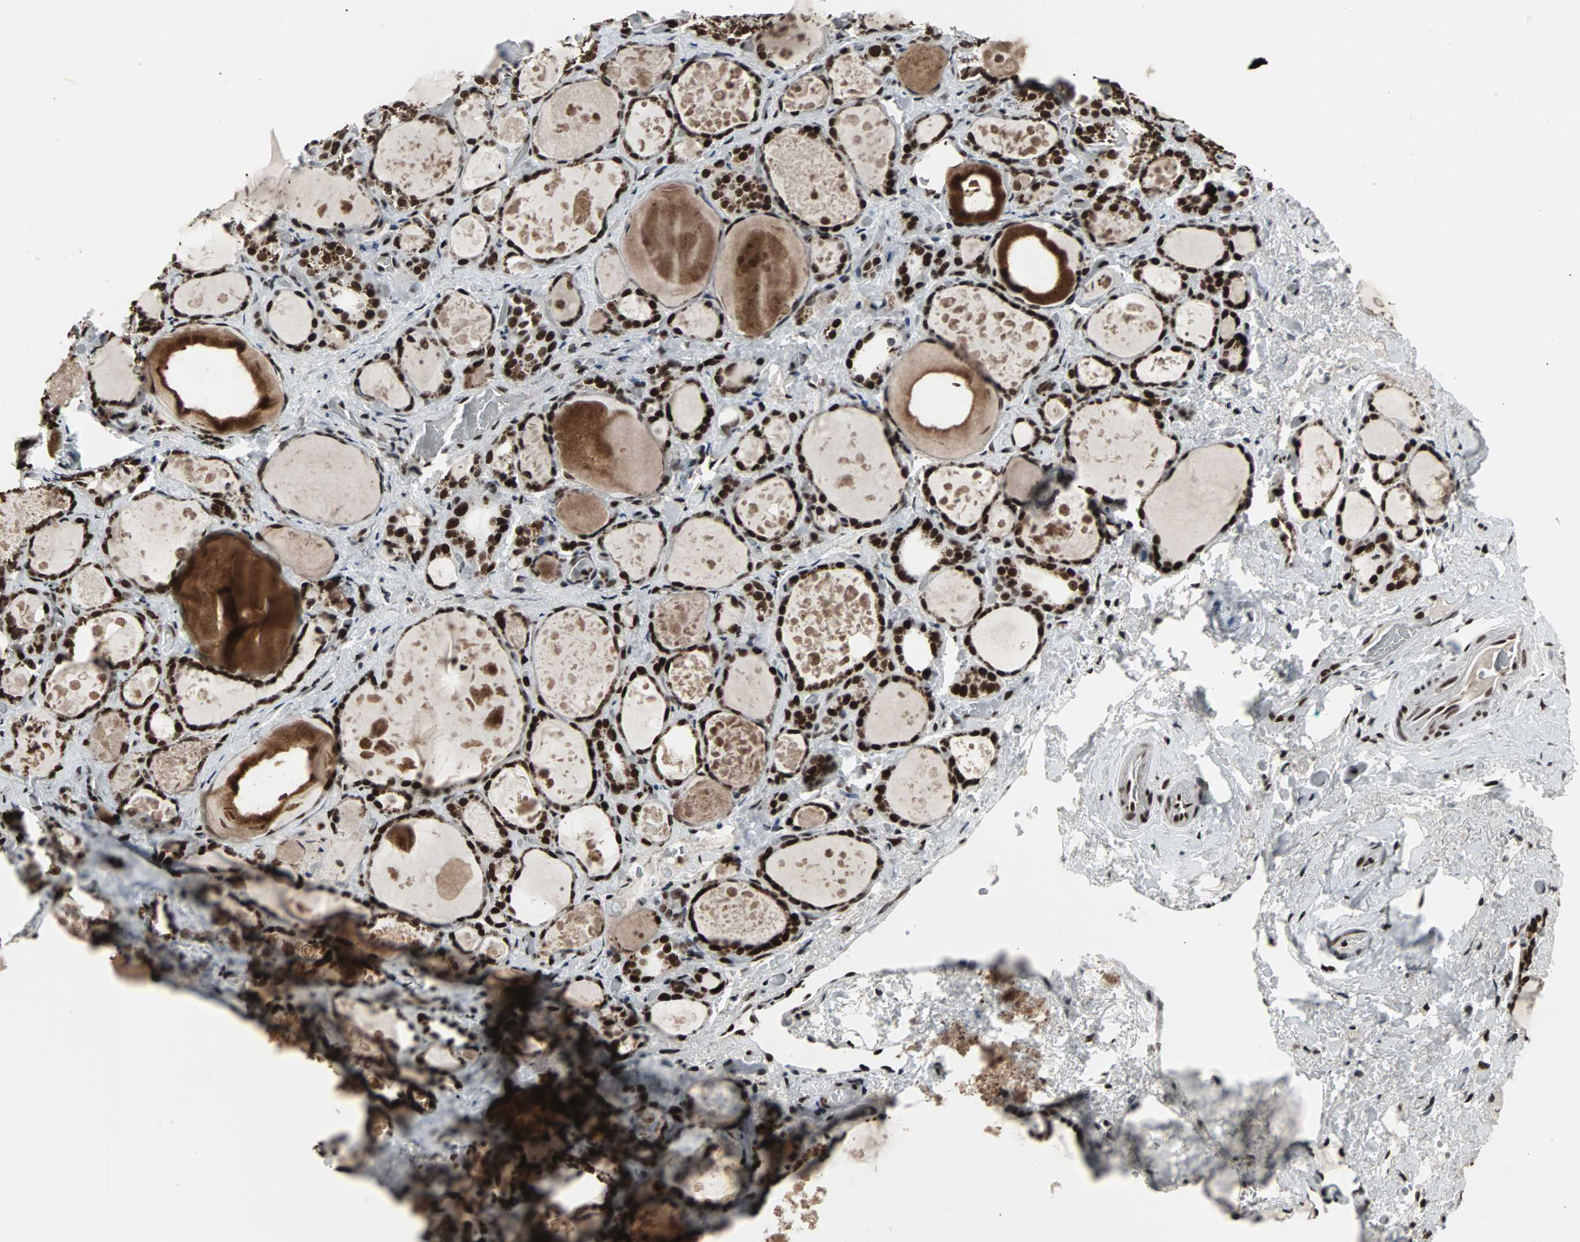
{"staining": {"intensity": "strong", "quantity": ">75%", "location": "nuclear"}, "tissue": "thyroid gland", "cell_type": "Glandular cells", "image_type": "normal", "snomed": [{"axis": "morphology", "description": "Normal tissue, NOS"}, {"axis": "topography", "description": "Thyroid gland"}], "caption": "Strong nuclear positivity for a protein is seen in about >75% of glandular cells of benign thyroid gland using immunohistochemistry (IHC).", "gene": "PNKP", "patient": {"sex": "female", "age": 75}}